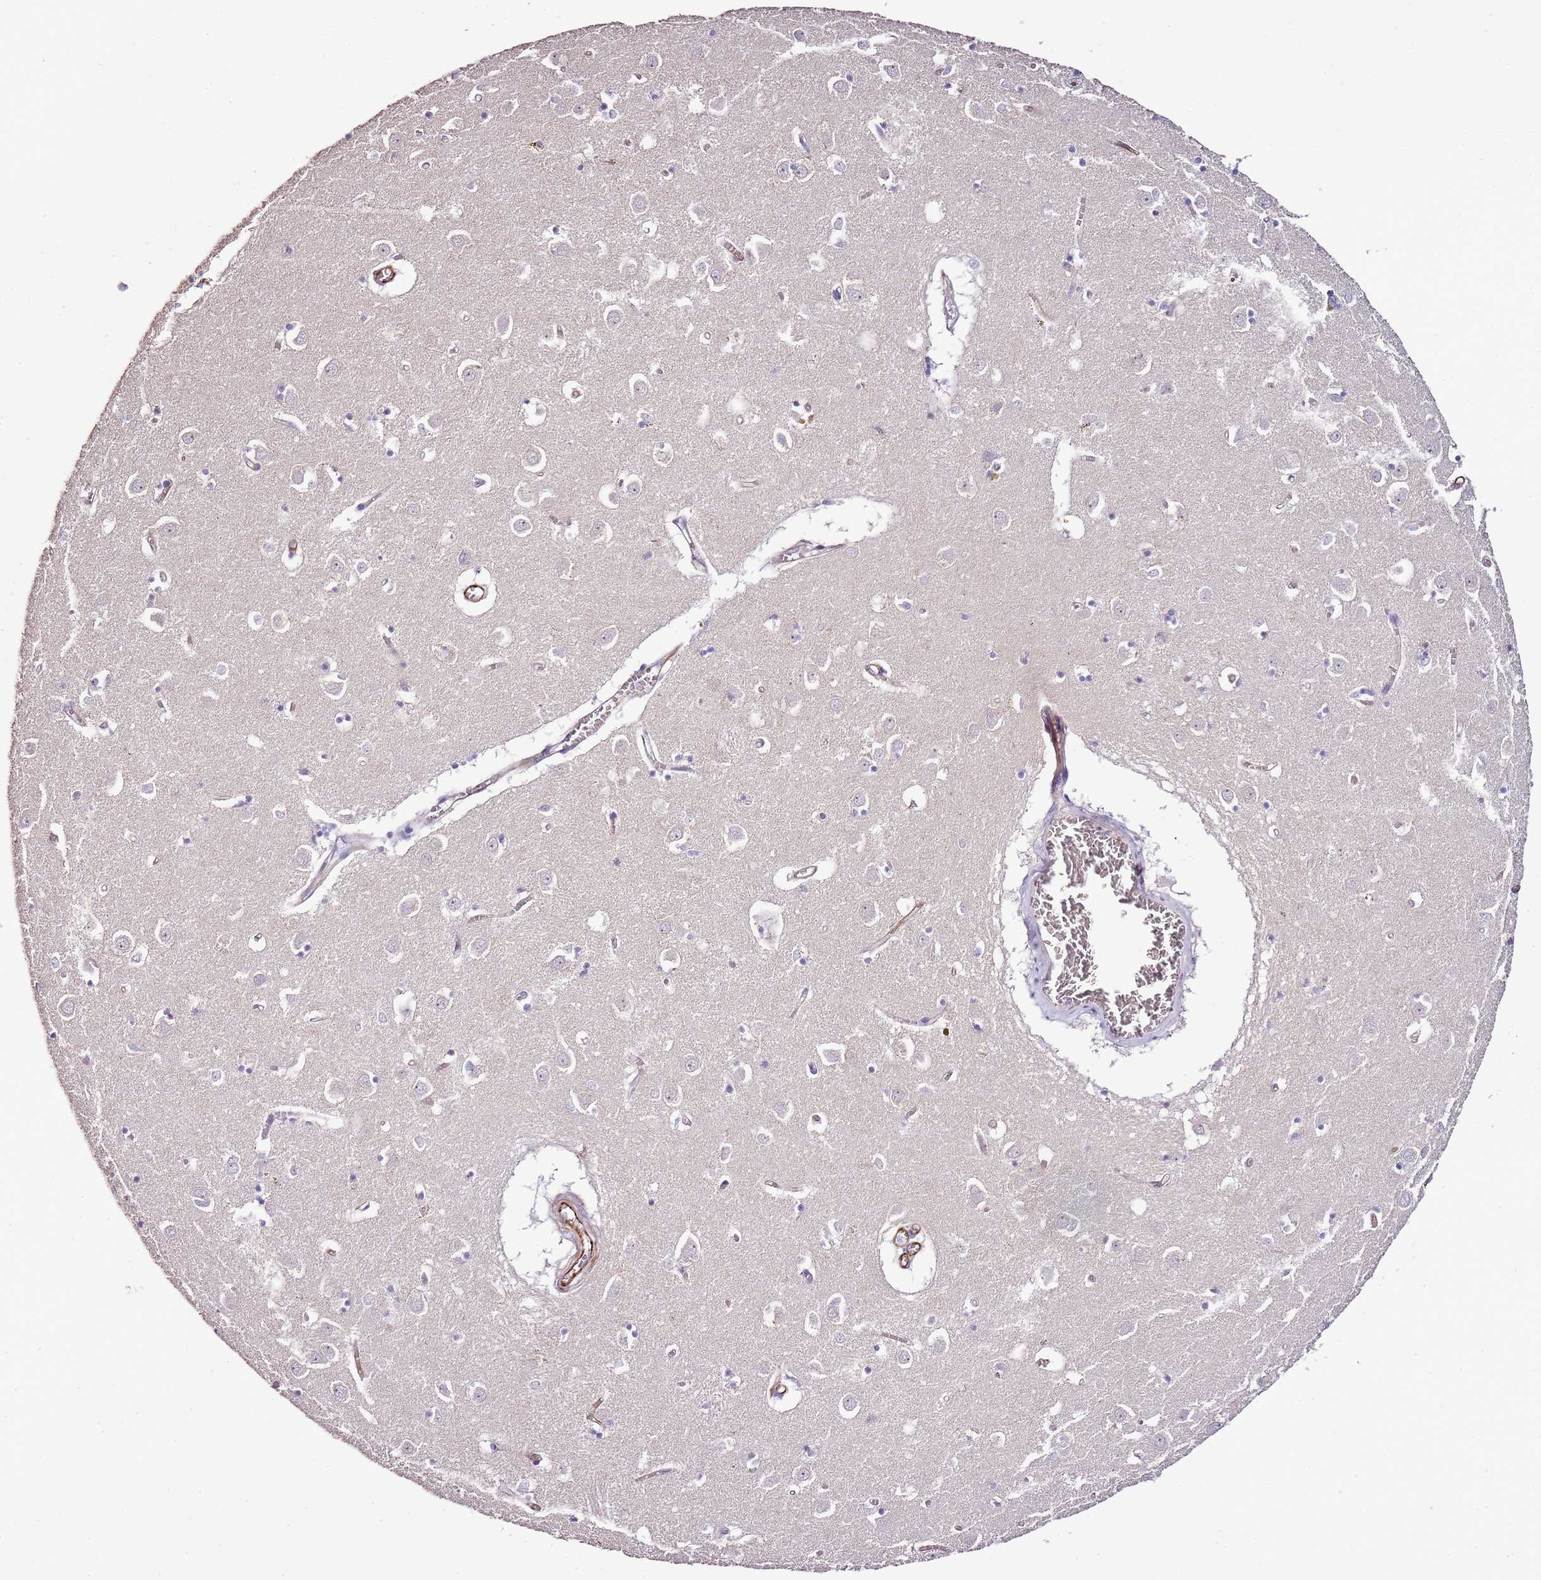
{"staining": {"intensity": "negative", "quantity": "none", "location": "none"}, "tissue": "caudate", "cell_type": "Glial cells", "image_type": "normal", "snomed": [{"axis": "morphology", "description": "Normal tissue, NOS"}, {"axis": "topography", "description": "Lateral ventricle wall"}], "caption": "A micrograph of caudate stained for a protein exhibits no brown staining in glial cells.", "gene": "ZNF786", "patient": {"sex": "male", "age": 70}}